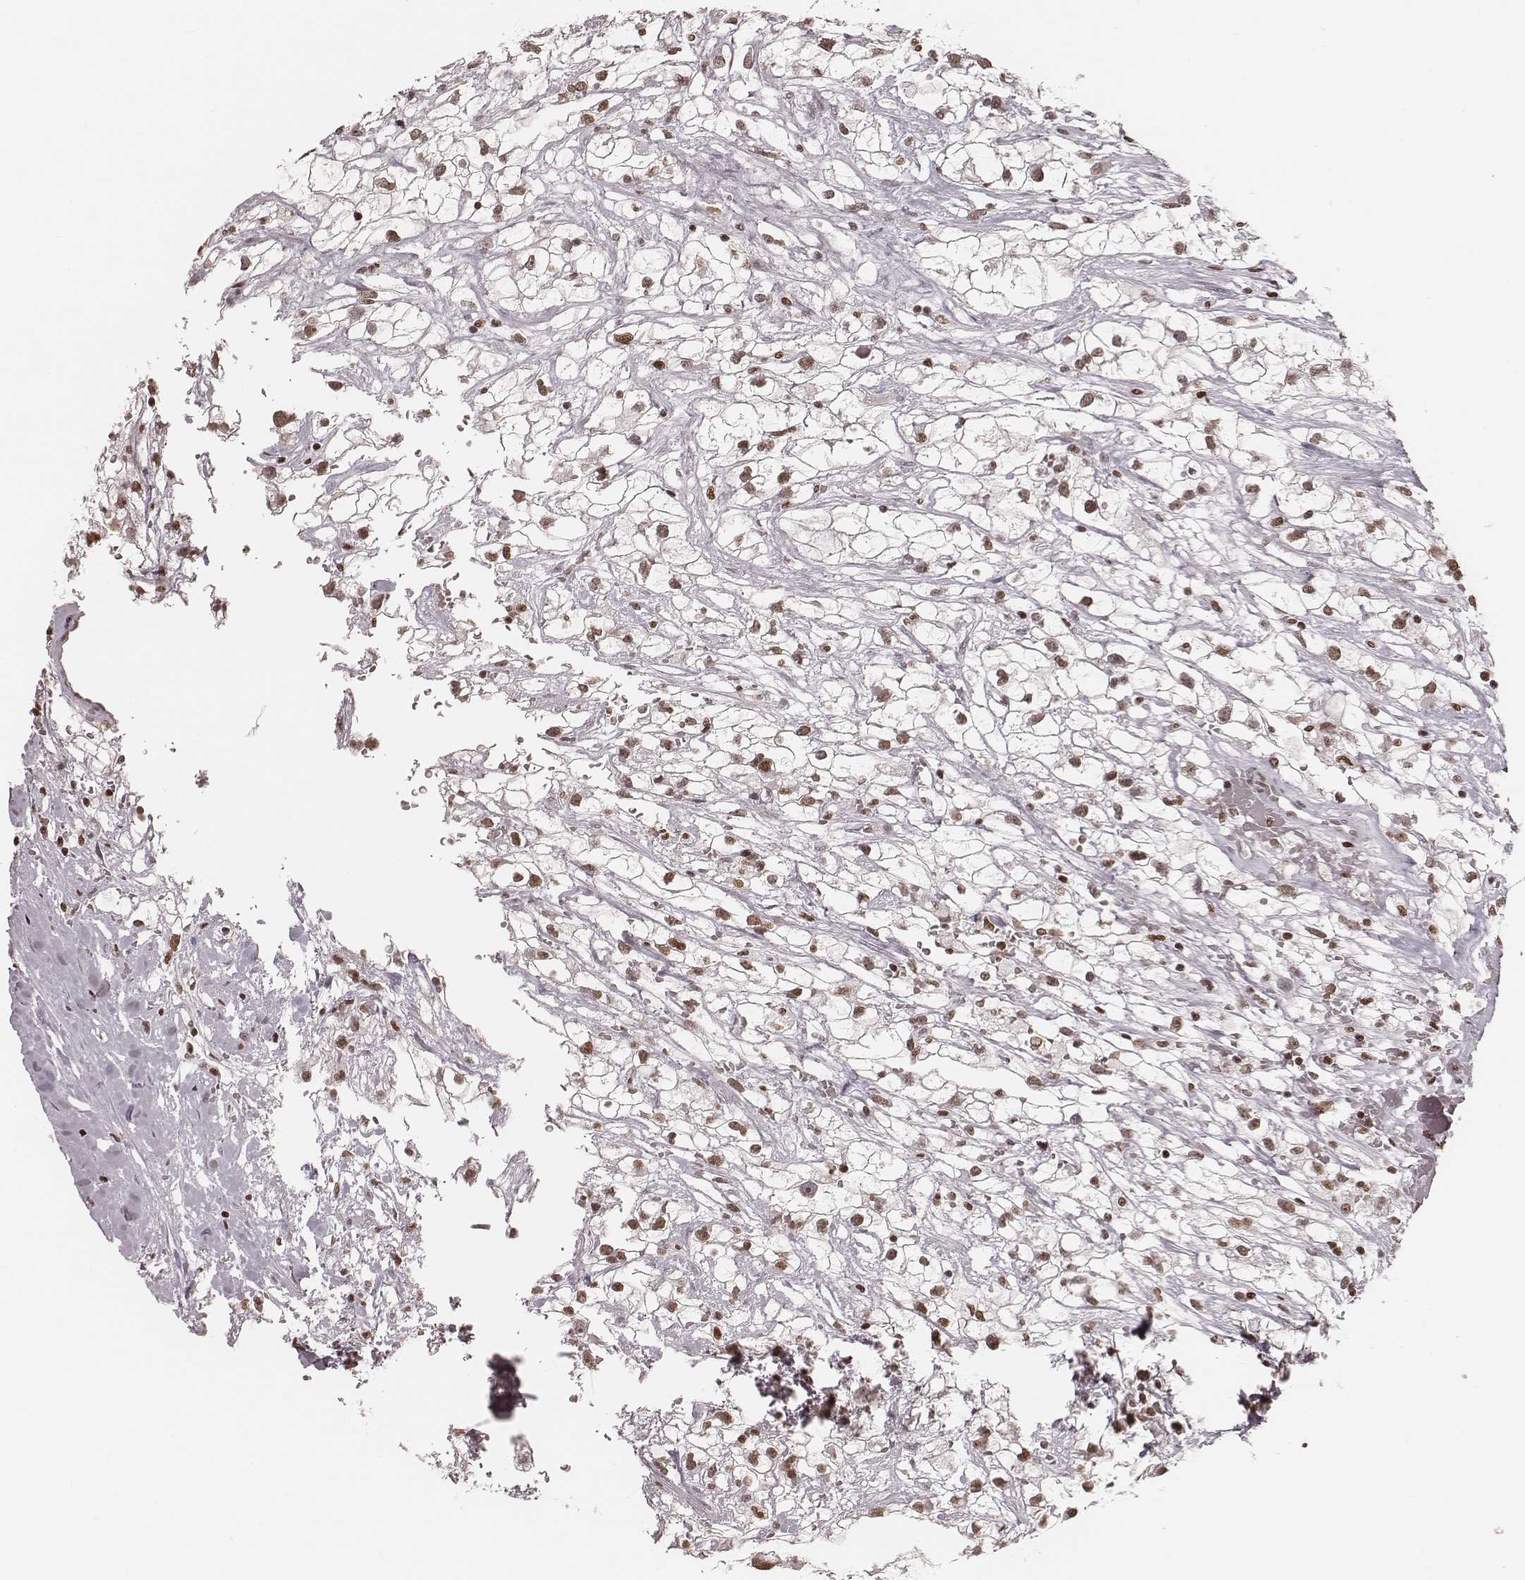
{"staining": {"intensity": "moderate", "quantity": ">75%", "location": "nuclear"}, "tissue": "renal cancer", "cell_type": "Tumor cells", "image_type": "cancer", "snomed": [{"axis": "morphology", "description": "Adenocarcinoma, NOS"}, {"axis": "topography", "description": "Kidney"}], "caption": "Protein analysis of renal adenocarcinoma tissue exhibits moderate nuclear positivity in approximately >75% of tumor cells.", "gene": "PARP1", "patient": {"sex": "male", "age": 59}}